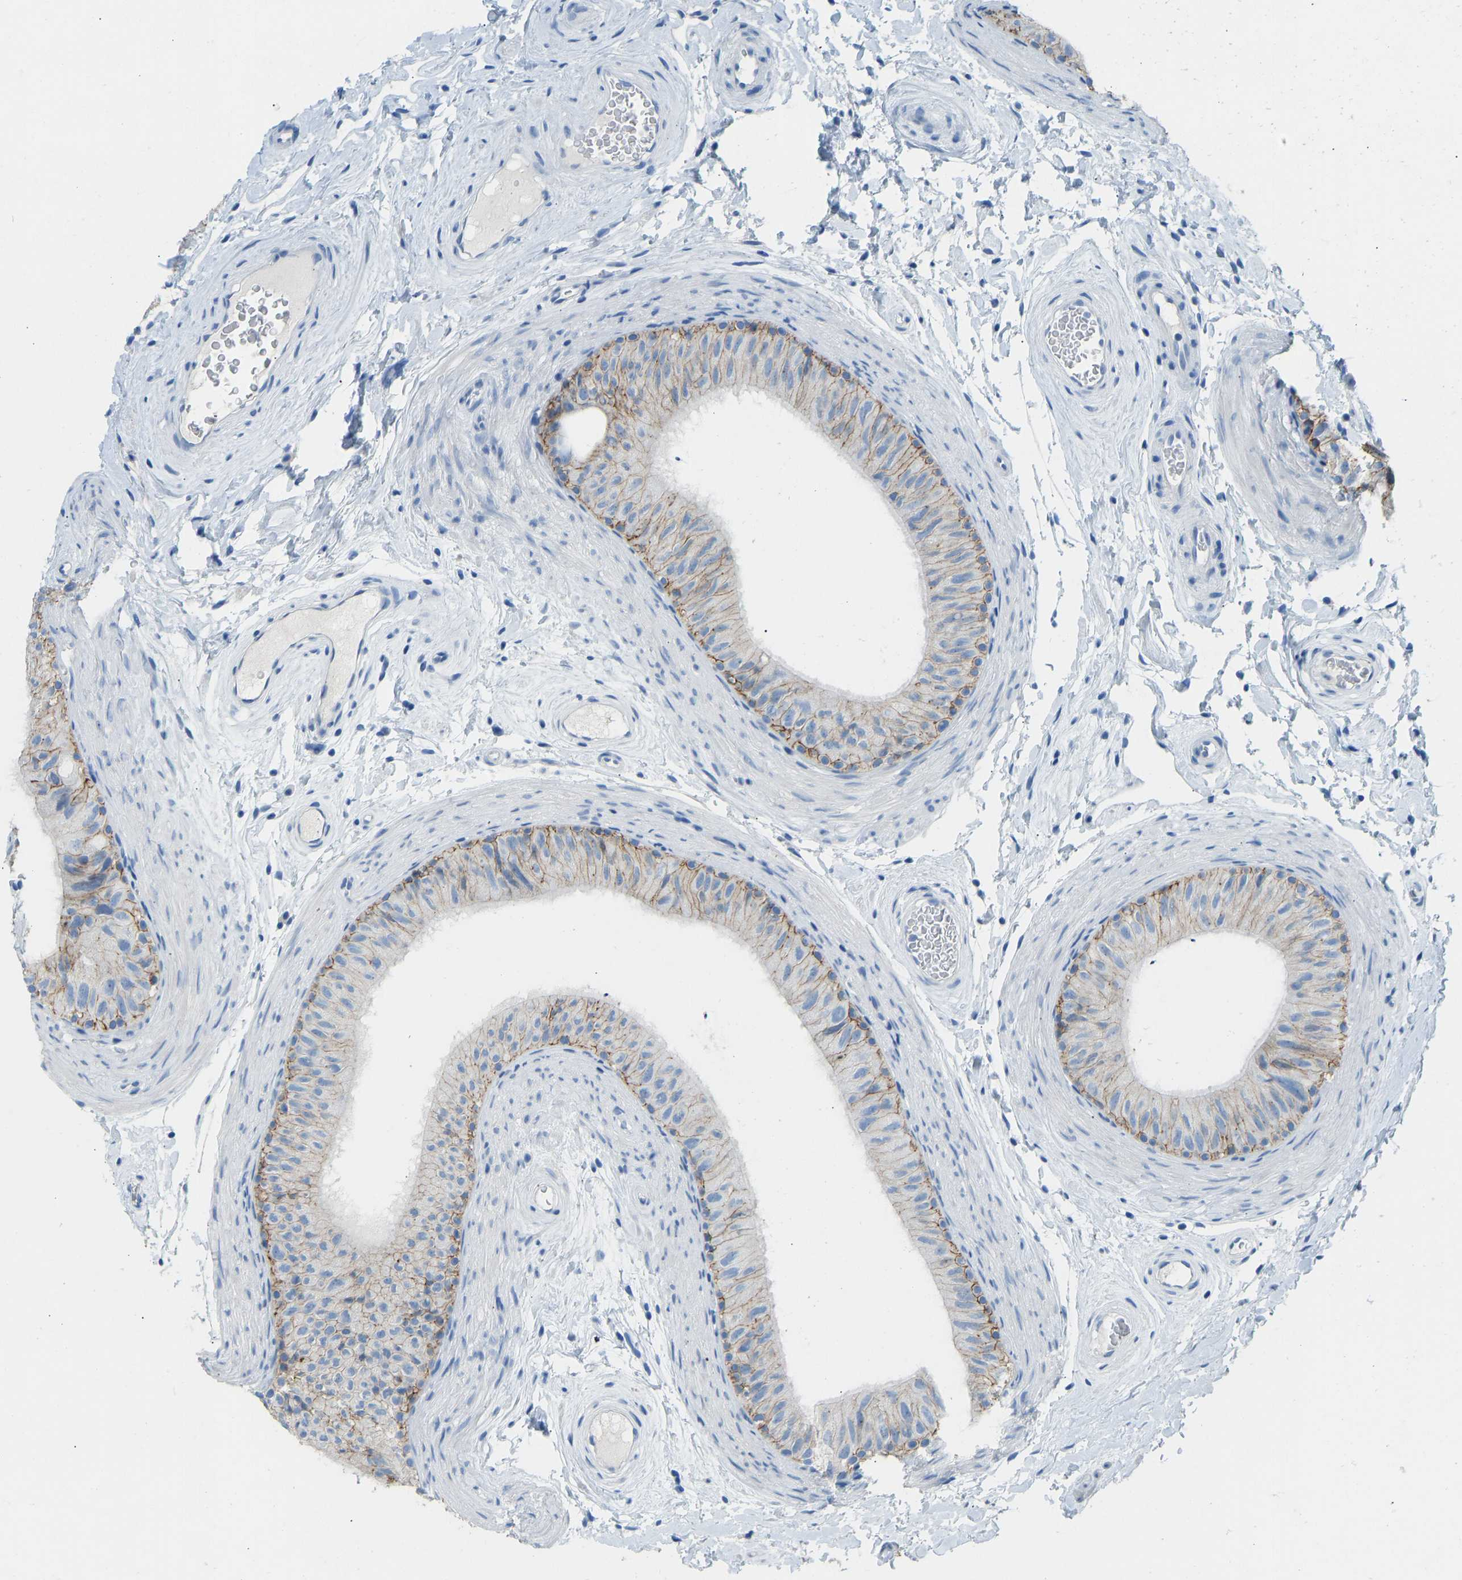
{"staining": {"intensity": "moderate", "quantity": "25%-75%", "location": "cytoplasmic/membranous"}, "tissue": "epididymis", "cell_type": "Glandular cells", "image_type": "normal", "snomed": [{"axis": "morphology", "description": "Normal tissue, NOS"}, {"axis": "topography", "description": "Epididymis"}], "caption": "High-magnification brightfield microscopy of normal epididymis stained with DAB (3,3'-diaminobenzidine) (brown) and counterstained with hematoxylin (blue). glandular cells exhibit moderate cytoplasmic/membranous expression is seen in about25%-75% of cells. (IHC, brightfield microscopy, high magnification).", "gene": "ATP1A1", "patient": {"sex": "male", "age": 34}}